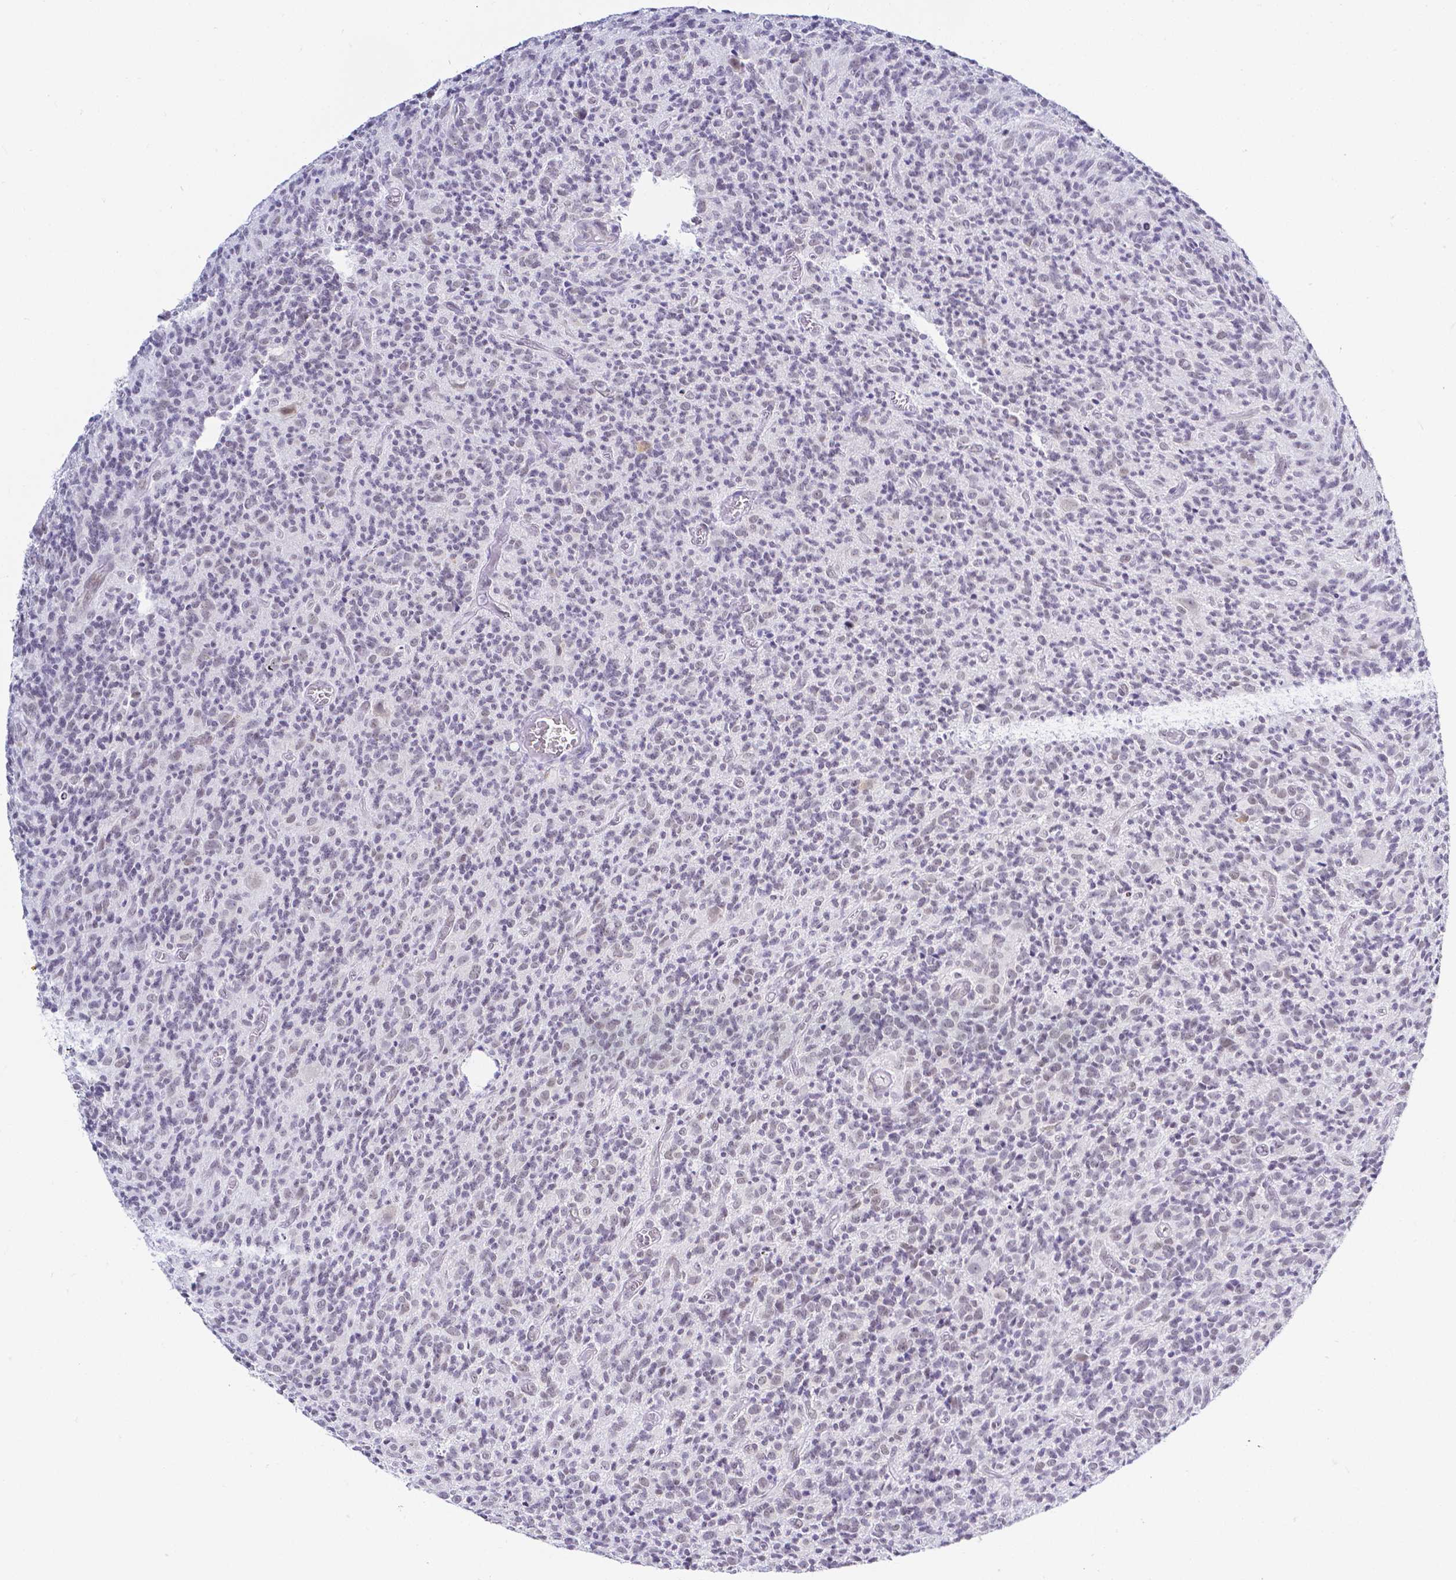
{"staining": {"intensity": "negative", "quantity": "none", "location": "none"}, "tissue": "glioma", "cell_type": "Tumor cells", "image_type": "cancer", "snomed": [{"axis": "morphology", "description": "Glioma, malignant, High grade"}, {"axis": "topography", "description": "Brain"}], "caption": "Malignant glioma (high-grade) stained for a protein using immunohistochemistry shows no positivity tumor cells.", "gene": "FAM83G", "patient": {"sex": "male", "age": 76}}